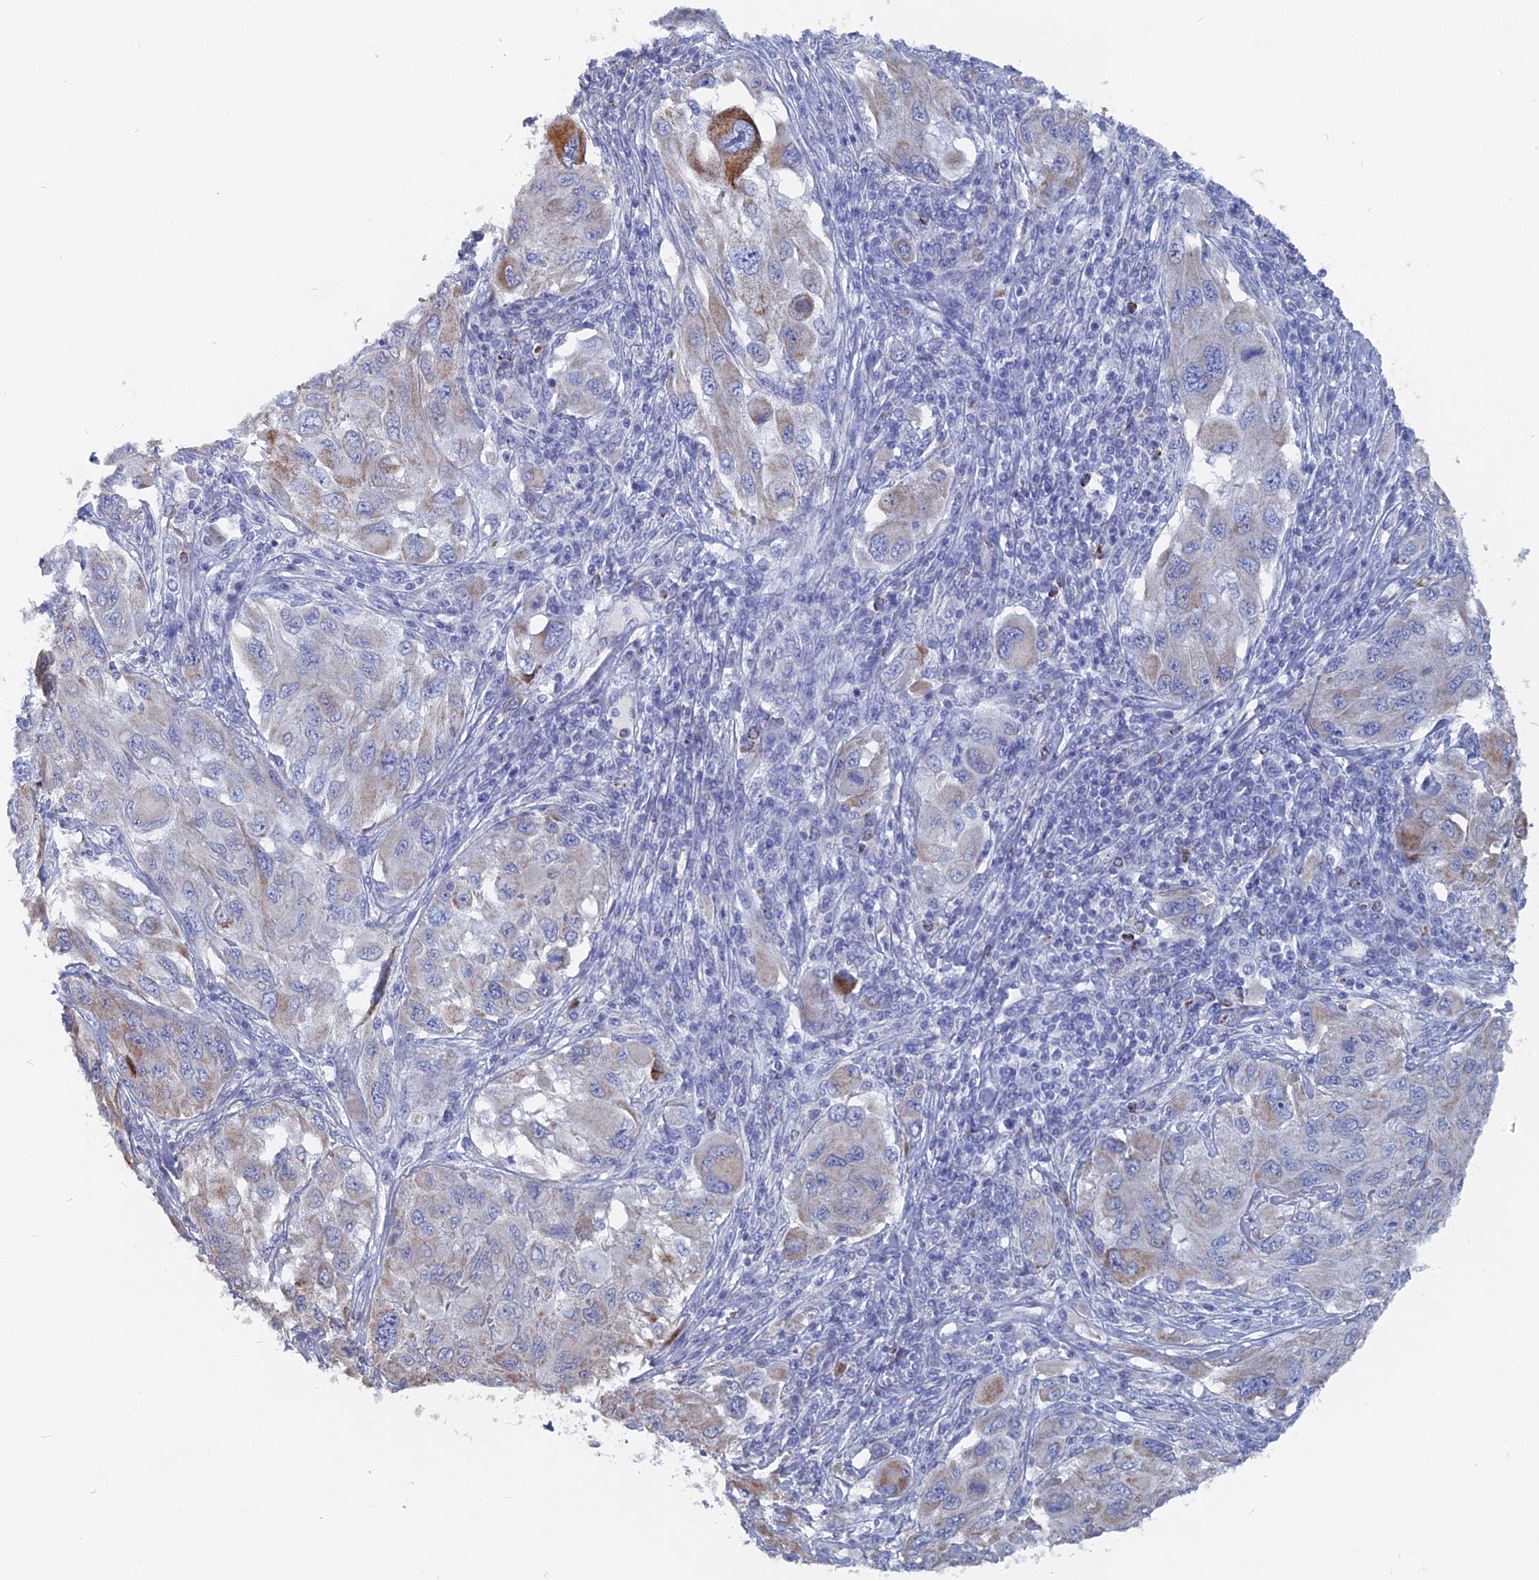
{"staining": {"intensity": "moderate", "quantity": "<25%", "location": "cytoplasmic/membranous"}, "tissue": "melanoma", "cell_type": "Tumor cells", "image_type": "cancer", "snomed": [{"axis": "morphology", "description": "Malignant melanoma, NOS"}, {"axis": "topography", "description": "Skin"}], "caption": "Human malignant melanoma stained with a brown dye exhibits moderate cytoplasmic/membranous positive positivity in about <25% of tumor cells.", "gene": "HIGD1A", "patient": {"sex": "female", "age": 91}}